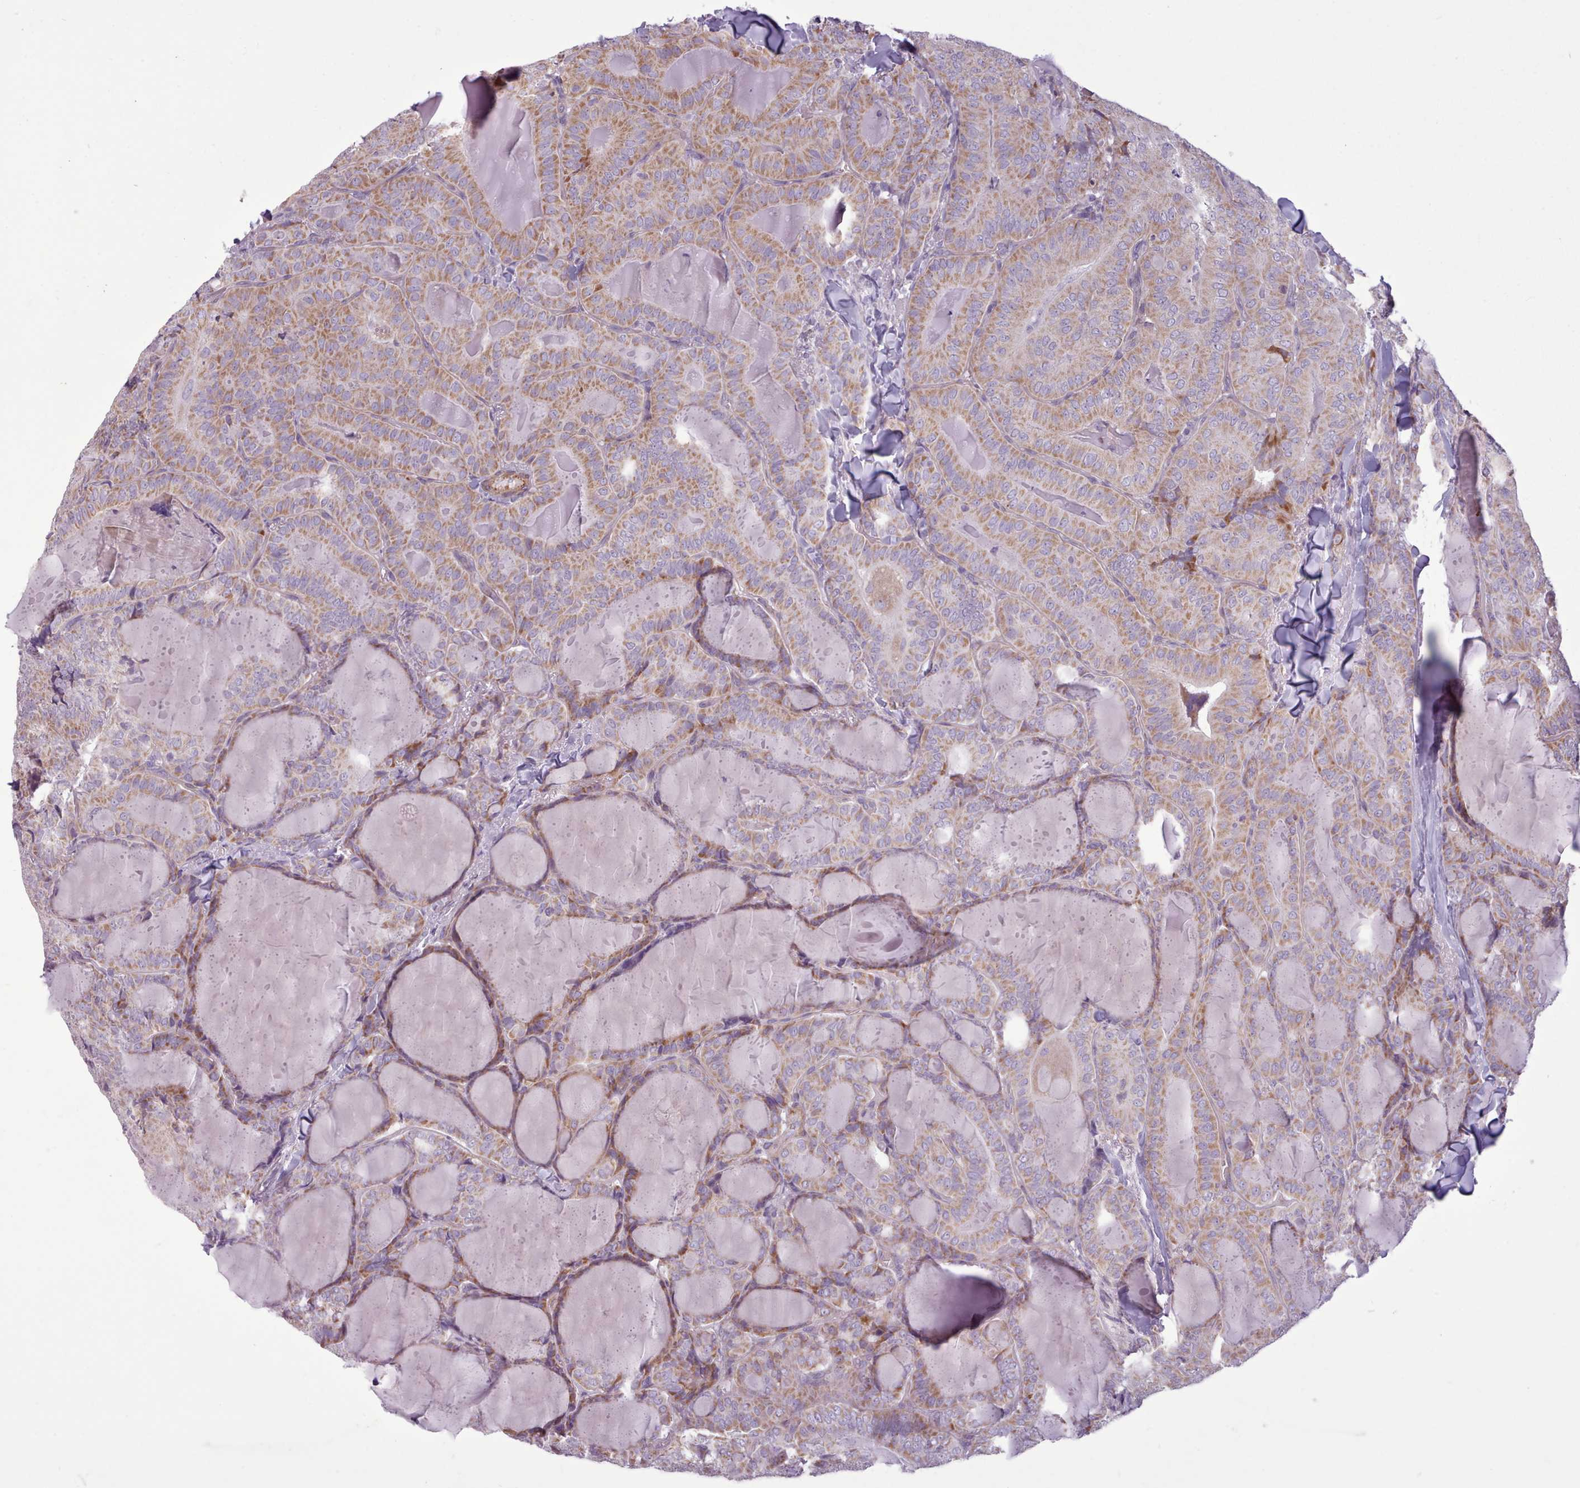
{"staining": {"intensity": "moderate", "quantity": ">75%", "location": "cytoplasmic/membranous"}, "tissue": "thyroid cancer", "cell_type": "Tumor cells", "image_type": "cancer", "snomed": [{"axis": "morphology", "description": "Papillary adenocarcinoma, NOS"}, {"axis": "topography", "description": "Thyroid gland"}], "caption": "IHC micrograph of neoplastic tissue: human papillary adenocarcinoma (thyroid) stained using immunohistochemistry shows medium levels of moderate protein expression localized specifically in the cytoplasmic/membranous of tumor cells, appearing as a cytoplasmic/membranous brown color.", "gene": "AVL9", "patient": {"sex": "female", "age": 68}}